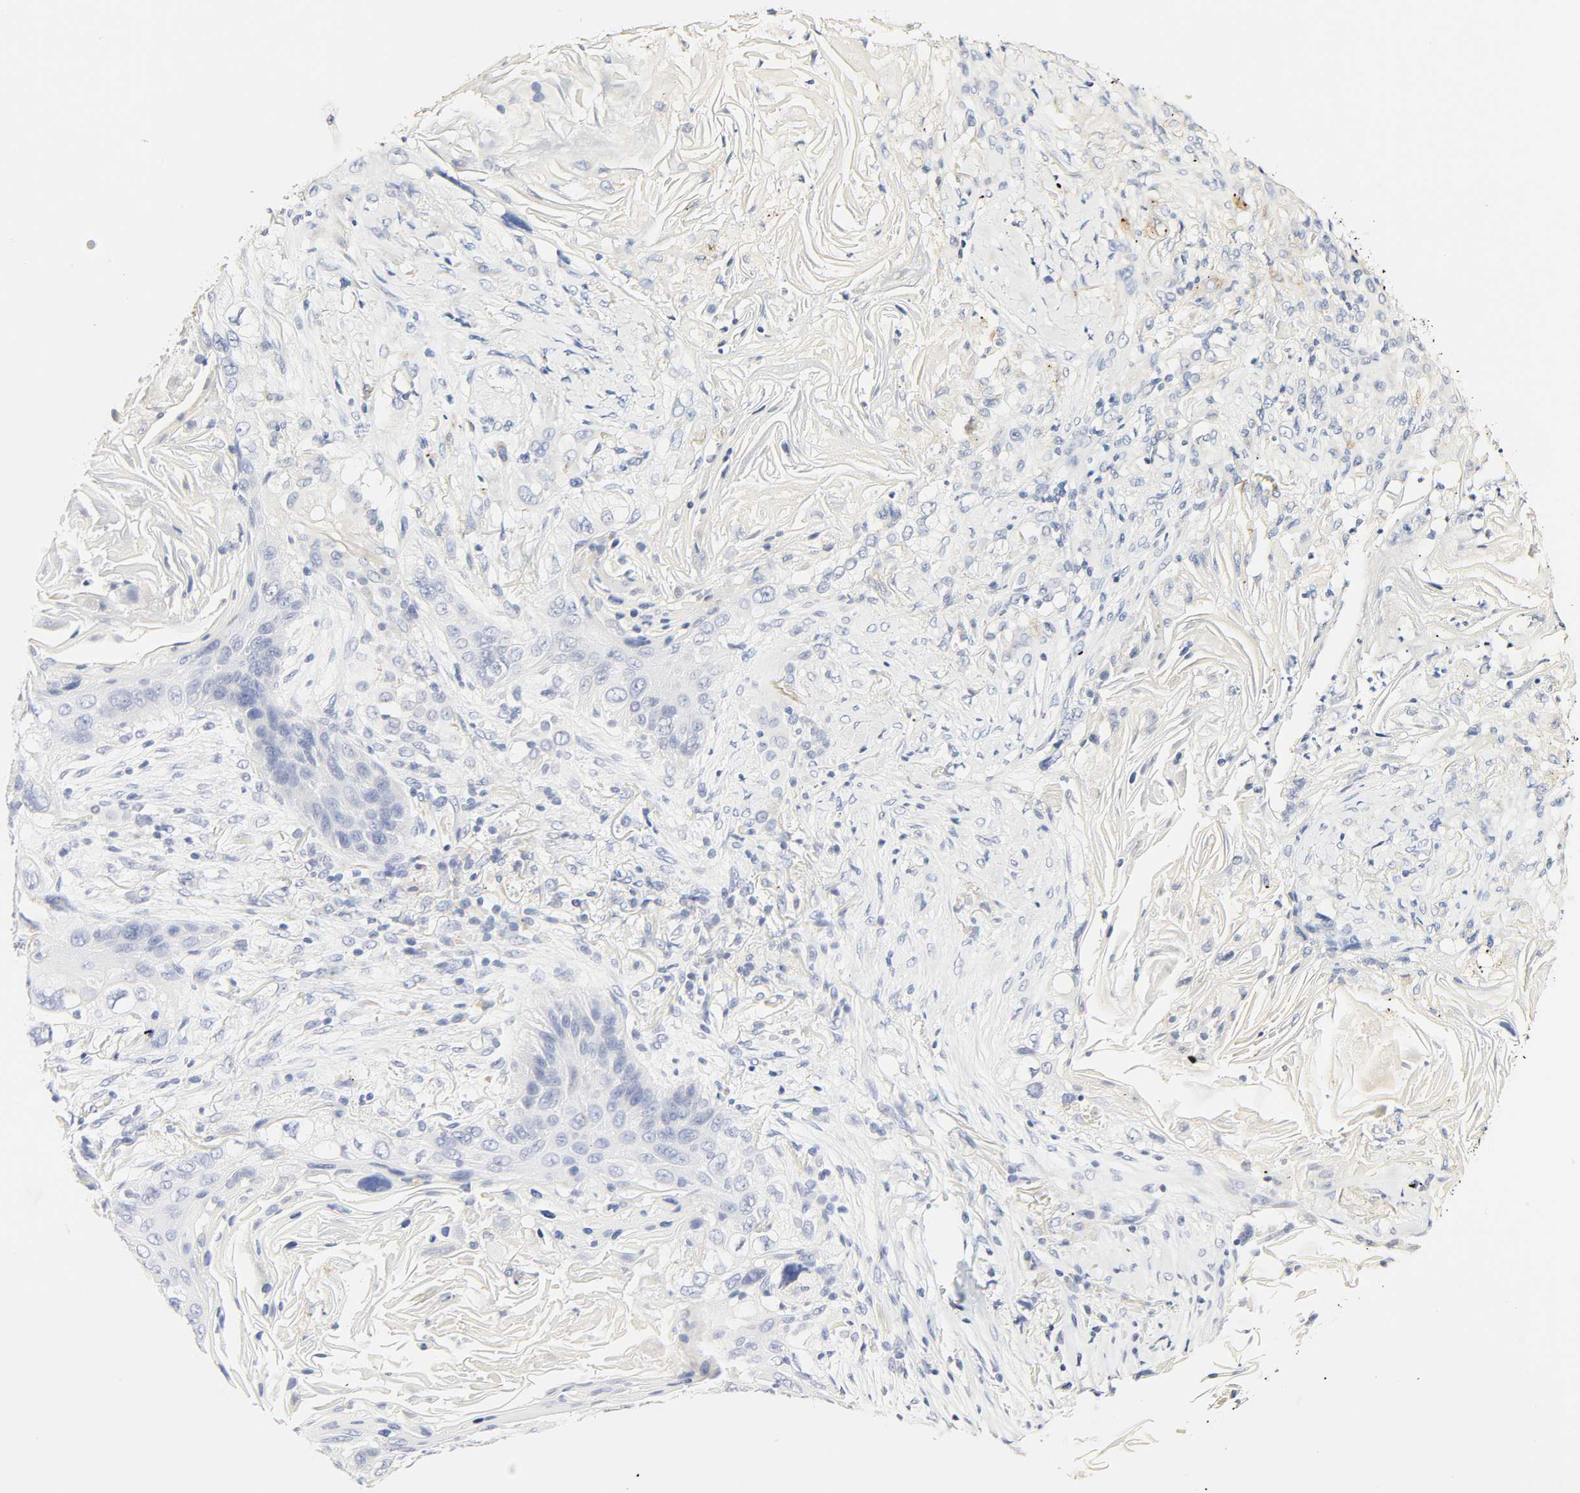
{"staining": {"intensity": "negative", "quantity": "none", "location": "none"}, "tissue": "lung cancer", "cell_type": "Tumor cells", "image_type": "cancer", "snomed": [{"axis": "morphology", "description": "Squamous cell carcinoma, NOS"}, {"axis": "topography", "description": "Lung"}], "caption": "Tumor cells are negative for brown protein staining in squamous cell carcinoma (lung). Brightfield microscopy of IHC stained with DAB (brown) and hematoxylin (blue), captured at high magnification.", "gene": "SLCO1B3", "patient": {"sex": "female", "age": 67}}